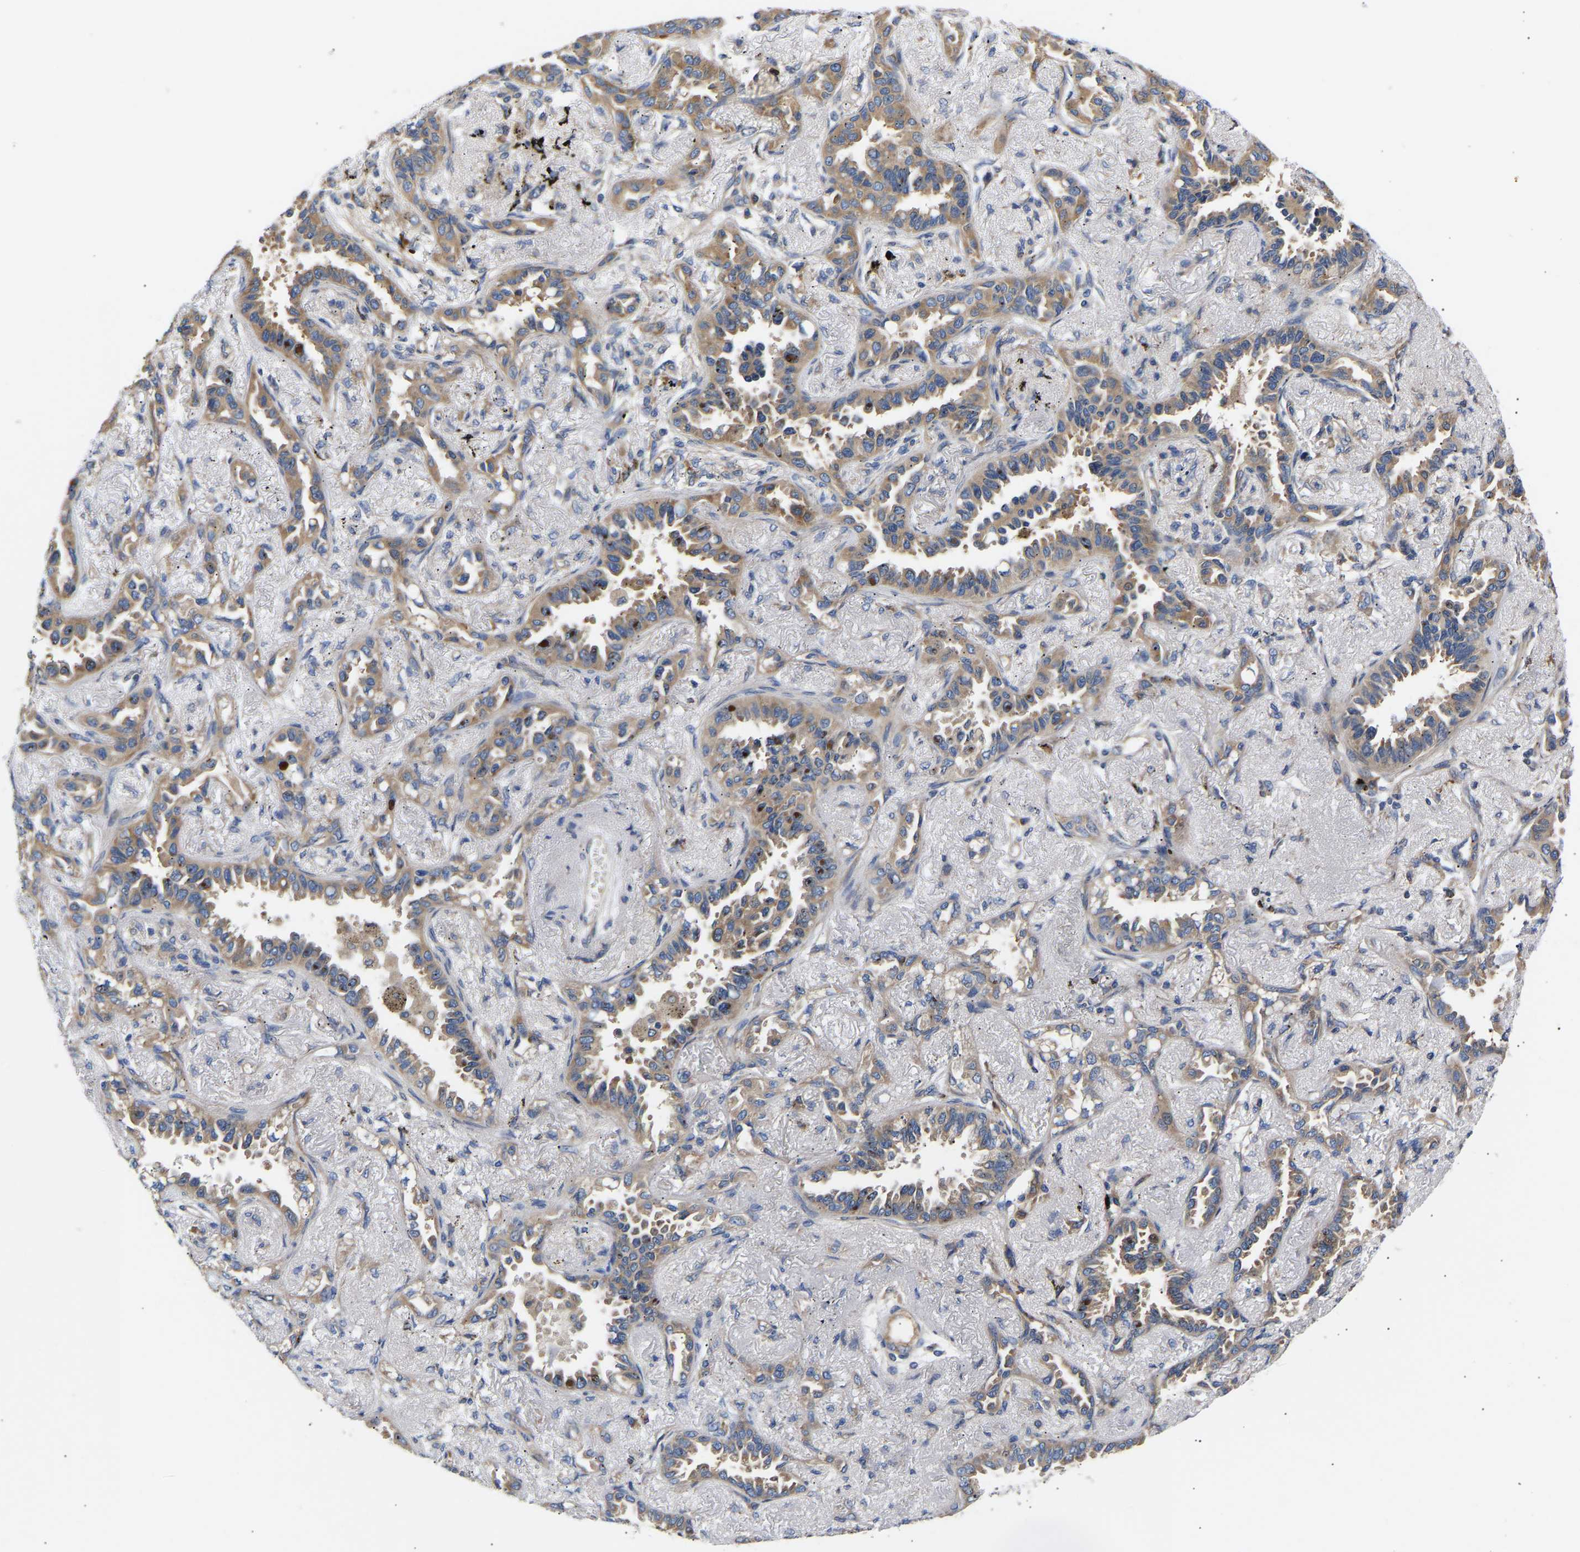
{"staining": {"intensity": "moderate", "quantity": ">75%", "location": "cytoplasmic/membranous"}, "tissue": "lung cancer", "cell_type": "Tumor cells", "image_type": "cancer", "snomed": [{"axis": "morphology", "description": "Adenocarcinoma, NOS"}, {"axis": "topography", "description": "Lung"}], "caption": "Lung cancer (adenocarcinoma) stained for a protein (brown) displays moderate cytoplasmic/membranous positive staining in approximately >75% of tumor cells.", "gene": "AIMP2", "patient": {"sex": "male", "age": 59}}